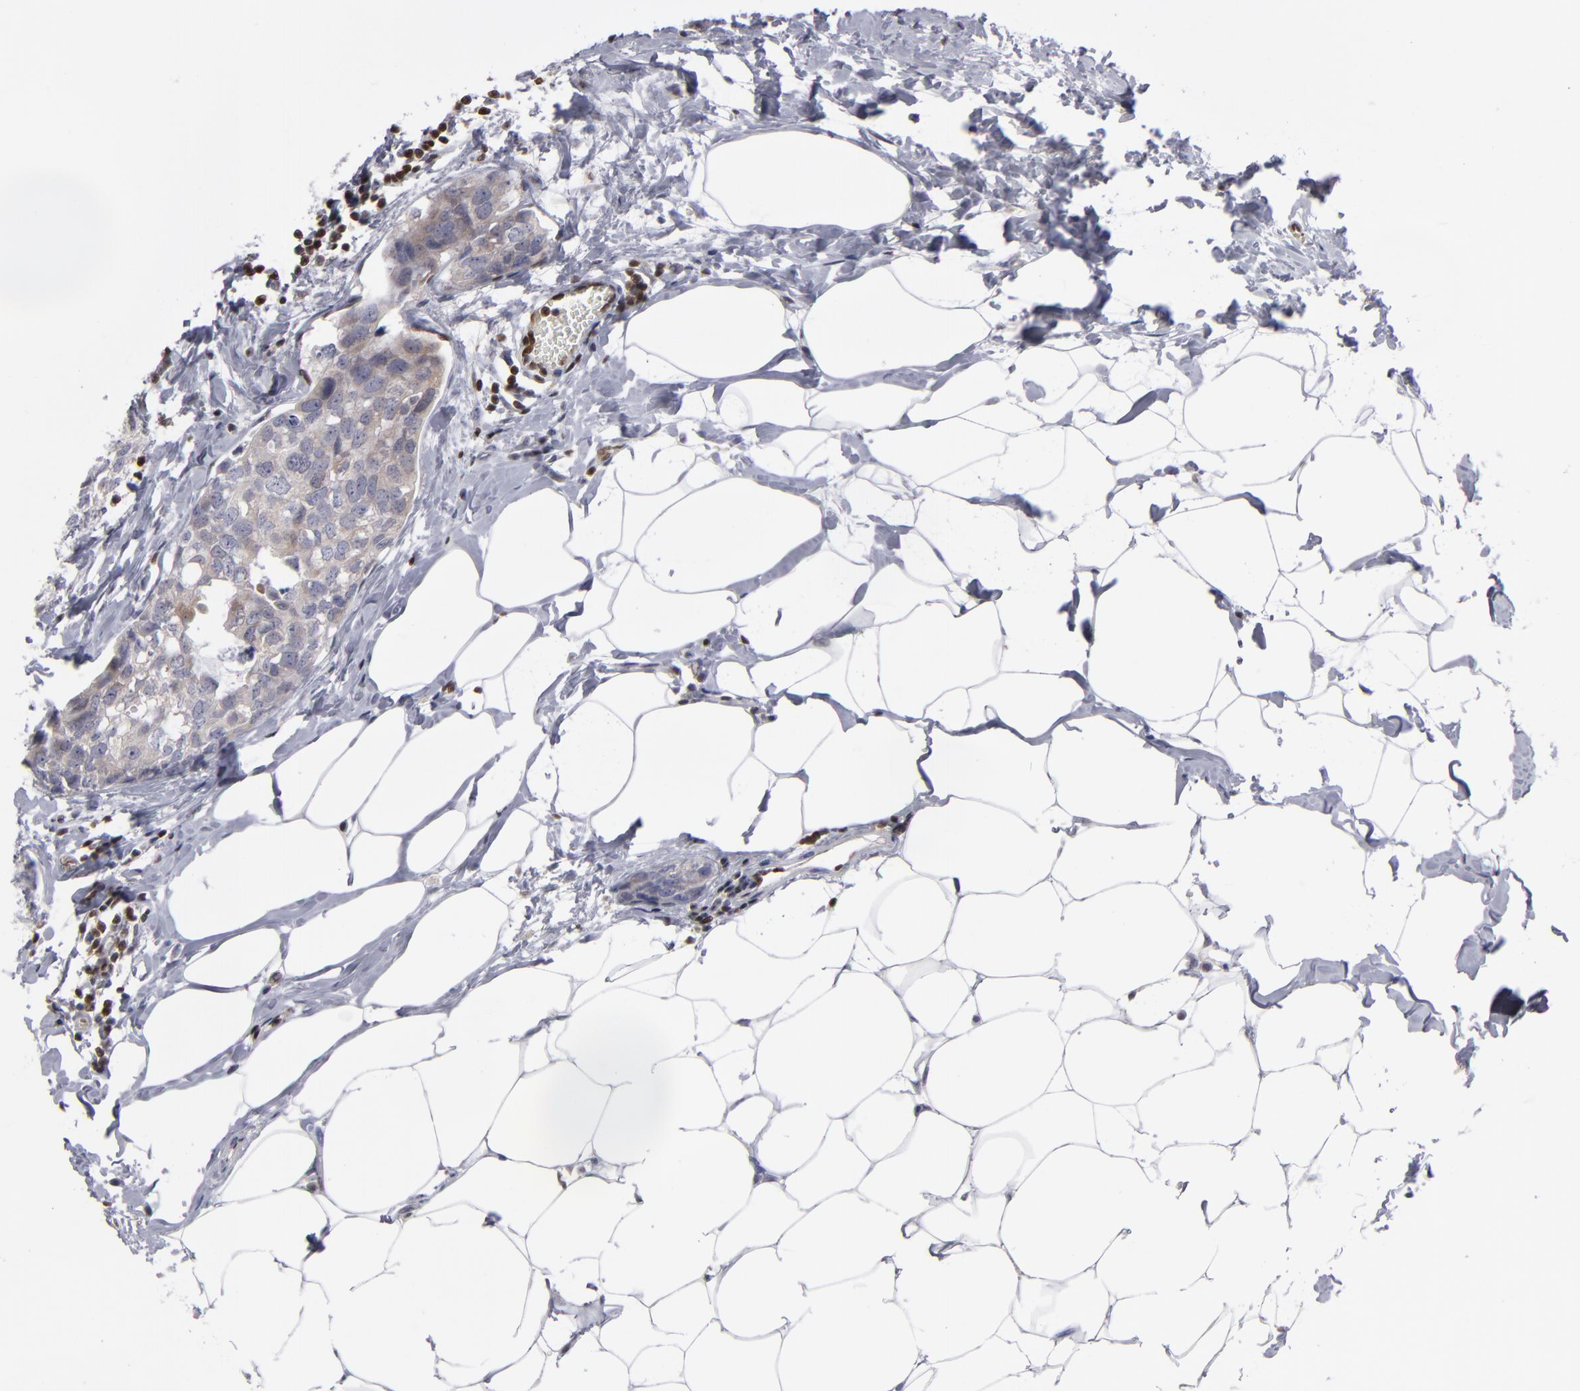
{"staining": {"intensity": "weak", "quantity": "25%-75%", "location": "cytoplasmic/membranous,nuclear"}, "tissue": "breast cancer", "cell_type": "Tumor cells", "image_type": "cancer", "snomed": [{"axis": "morphology", "description": "Normal tissue, NOS"}, {"axis": "morphology", "description": "Duct carcinoma"}, {"axis": "topography", "description": "Breast"}], "caption": "Breast intraductal carcinoma tissue demonstrates weak cytoplasmic/membranous and nuclear staining in about 25%-75% of tumor cells (DAB (3,3'-diaminobenzidine) IHC with brightfield microscopy, high magnification).", "gene": "GSR", "patient": {"sex": "female", "age": 50}}